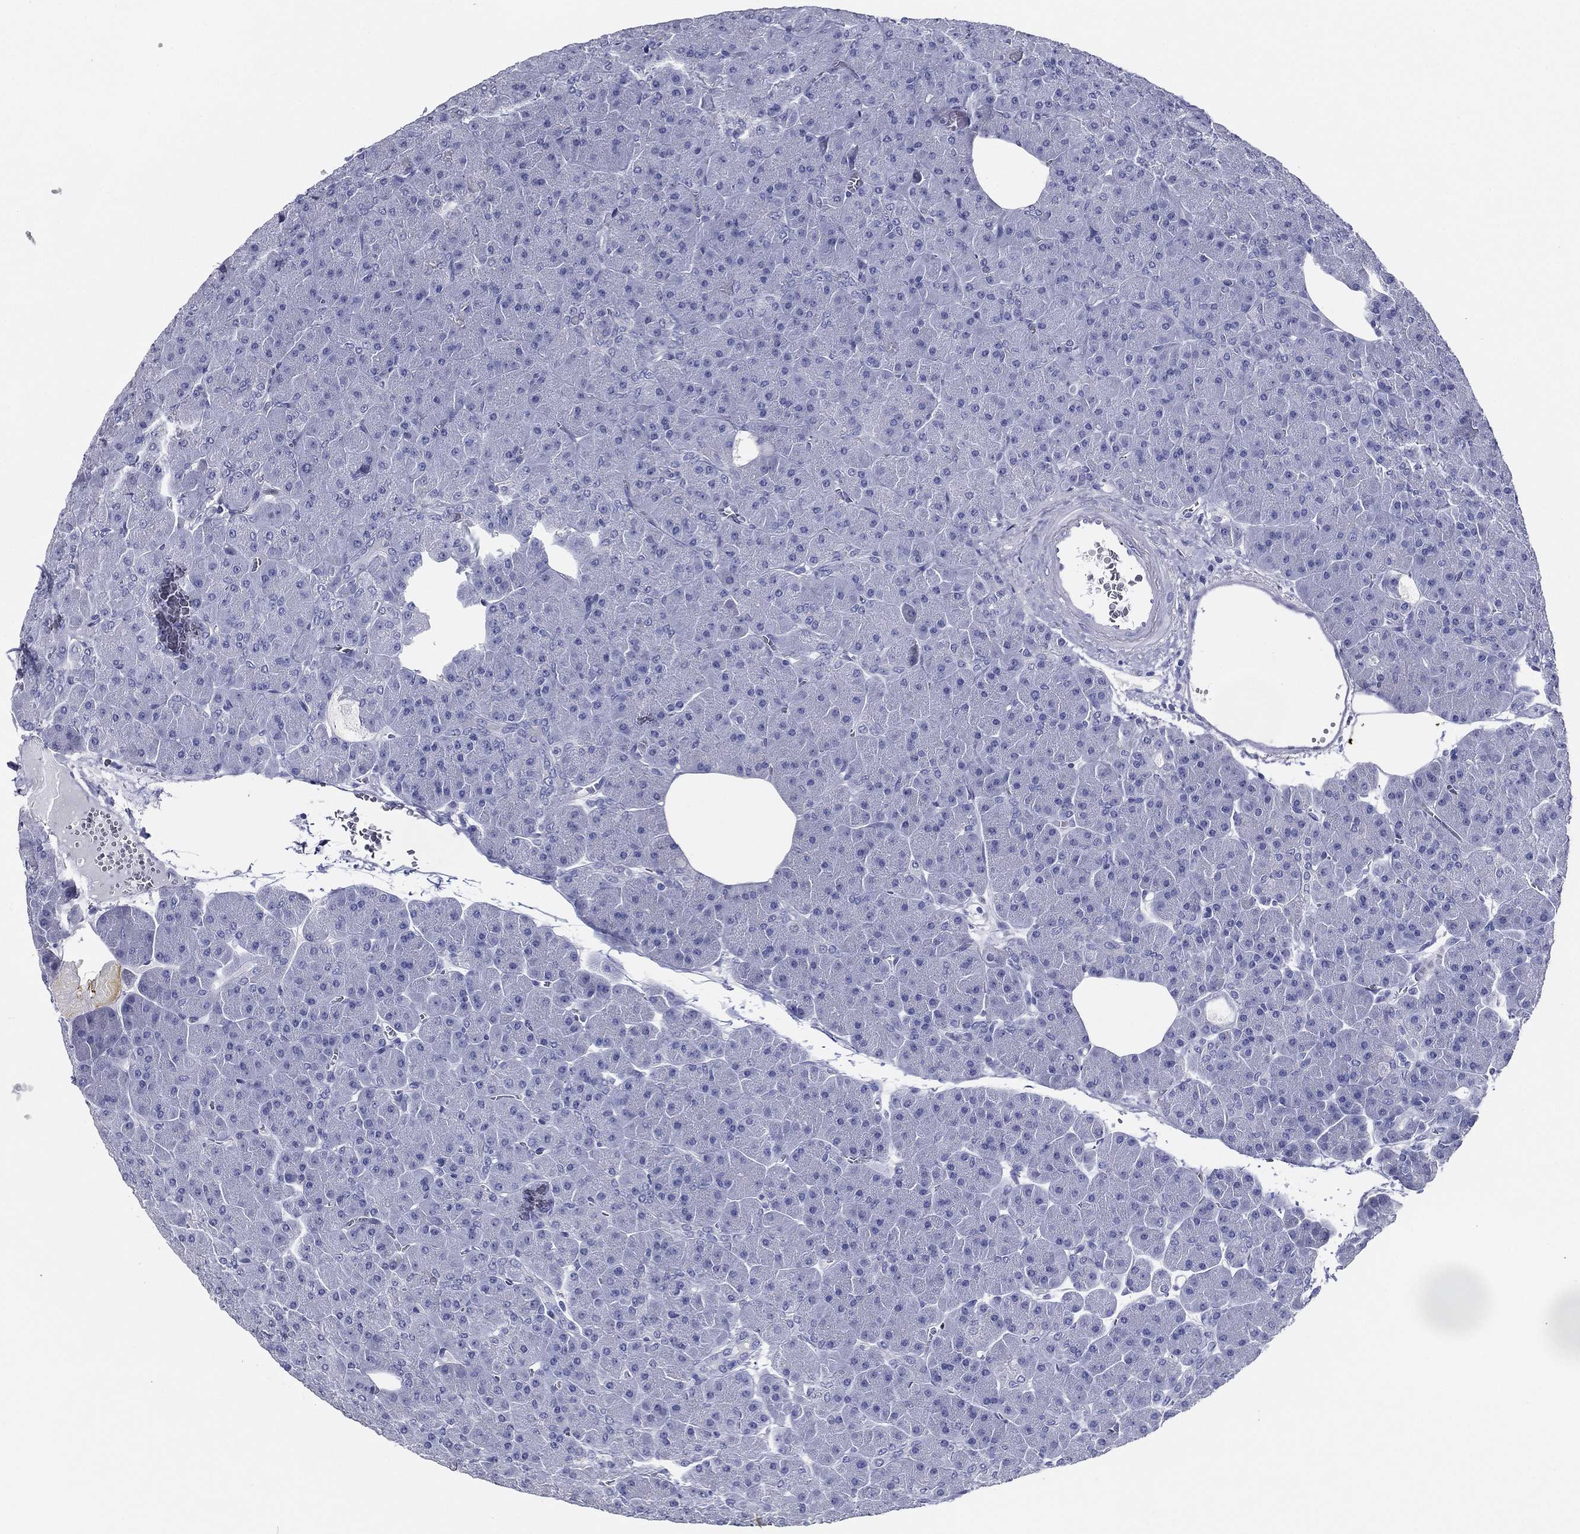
{"staining": {"intensity": "negative", "quantity": "none", "location": "none"}, "tissue": "pancreas", "cell_type": "Exocrine glandular cells", "image_type": "normal", "snomed": [{"axis": "morphology", "description": "Normal tissue, NOS"}, {"axis": "topography", "description": "Pancreas"}], "caption": "Pancreas was stained to show a protein in brown. There is no significant expression in exocrine glandular cells. (DAB immunohistochemistry visualized using brightfield microscopy, high magnification).", "gene": "TFAP2A", "patient": {"sex": "male", "age": 61}}